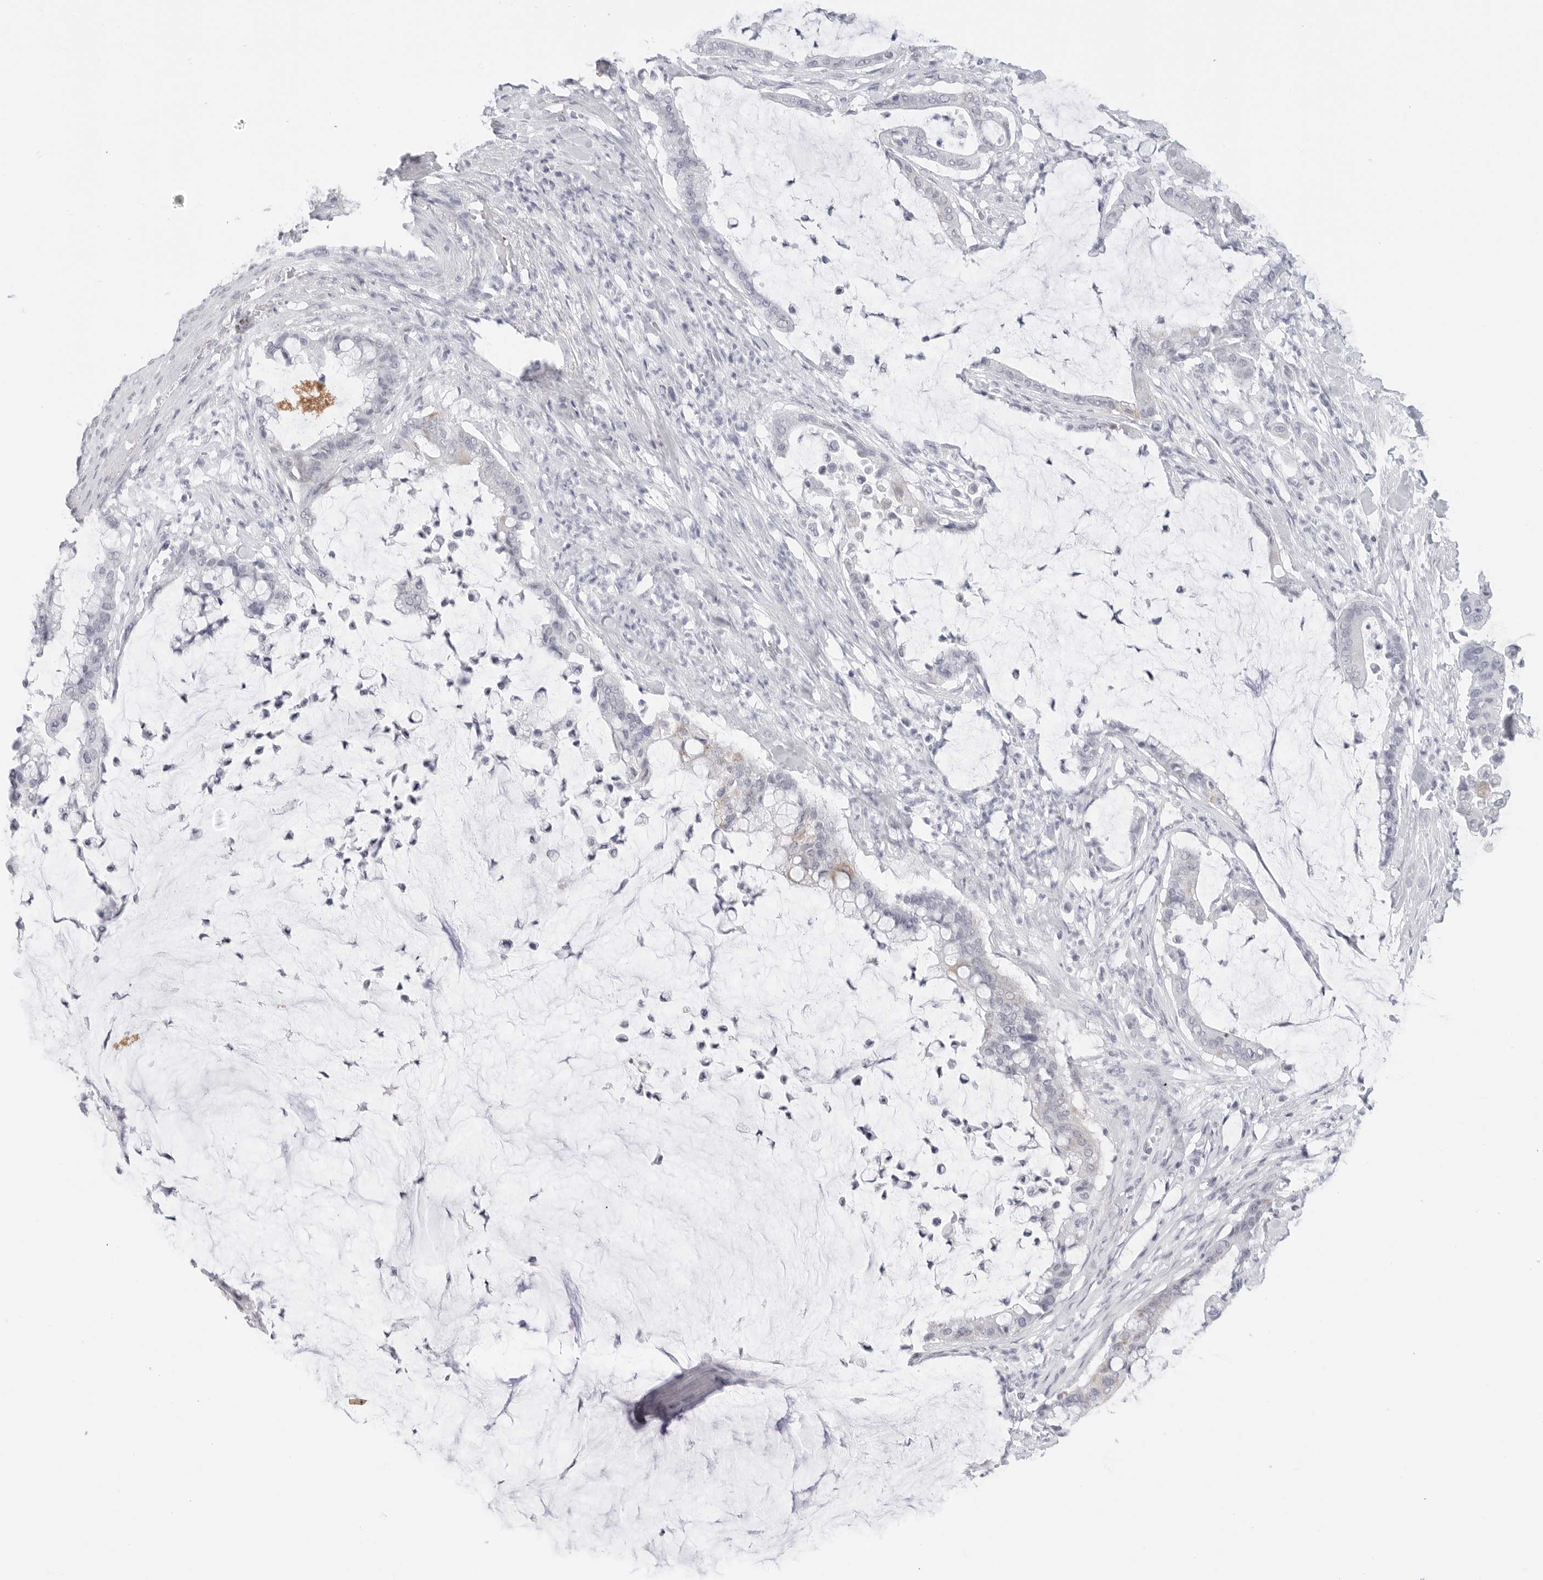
{"staining": {"intensity": "negative", "quantity": "none", "location": "none"}, "tissue": "pancreatic cancer", "cell_type": "Tumor cells", "image_type": "cancer", "snomed": [{"axis": "morphology", "description": "Adenocarcinoma, NOS"}, {"axis": "topography", "description": "Pancreas"}], "caption": "DAB immunohistochemical staining of human adenocarcinoma (pancreatic) shows no significant positivity in tumor cells.", "gene": "HMGCS2", "patient": {"sex": "male", "age": 41}}